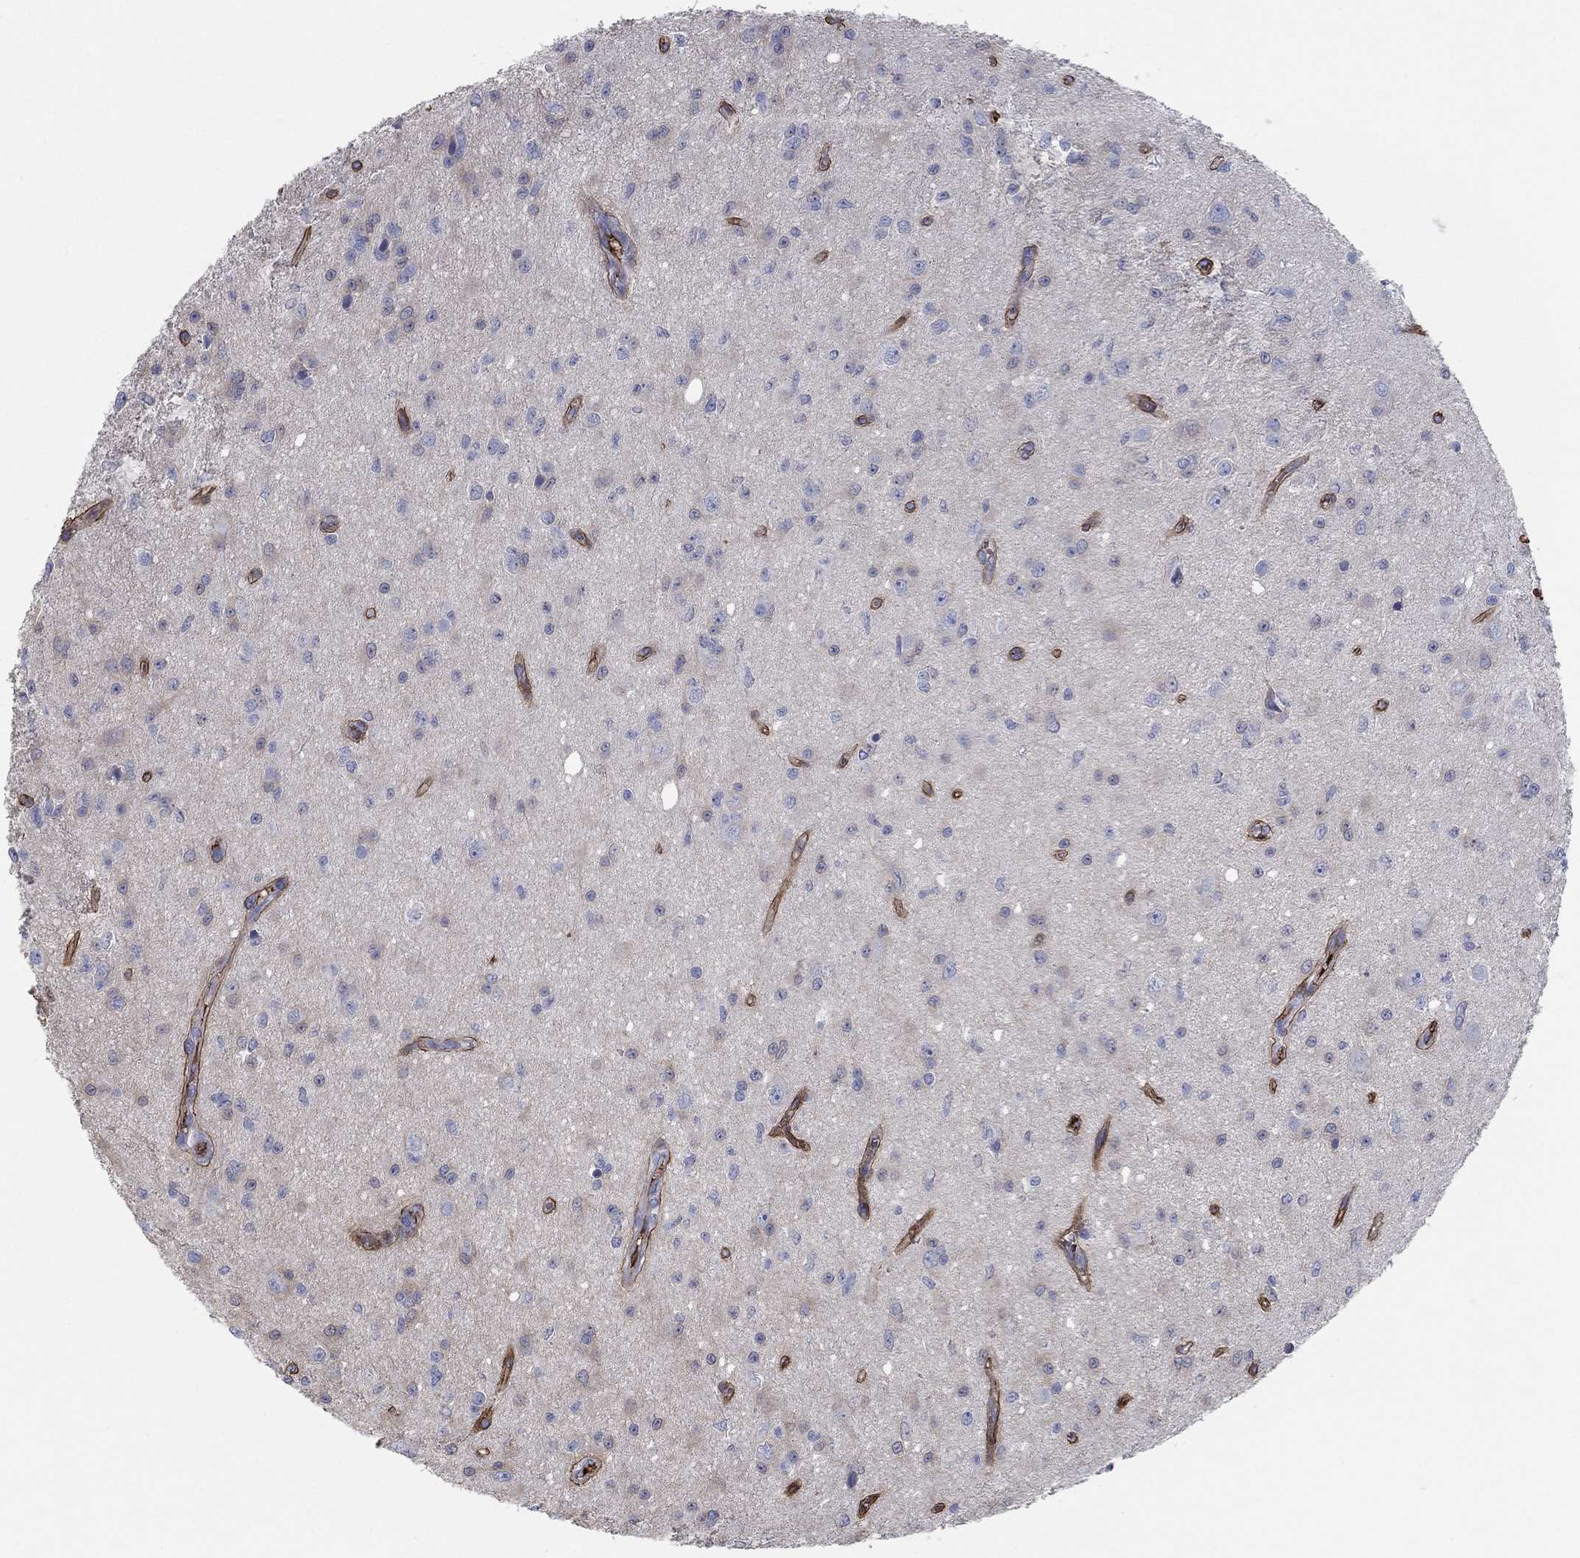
{"staining": {"intensity": "negative", "quantity": "none", "location": "none"}, "tissue": "glioma", "cell_type": "Tumor cells", "image_type": "cancer", "snomed": [{"axis": "morphology", "description": "Glioma, malignant, Low grade"}, {"axis": "topography", "description": "Brain"}], "caption": "Immunohistochemistry (IHC) micrograph of neoplastic tissue: glioma stained with DAB shows no significant protein expression in tumor cells. Brightfield microscopy of immunohistochemistry (IHC) stained with DAB (3,3'-diaminobenzidine) (brown) and hematoxylin (blue), captured at high magnification.", "gene": "APOC3", "patient": {"sex": "female", "age": 45}}